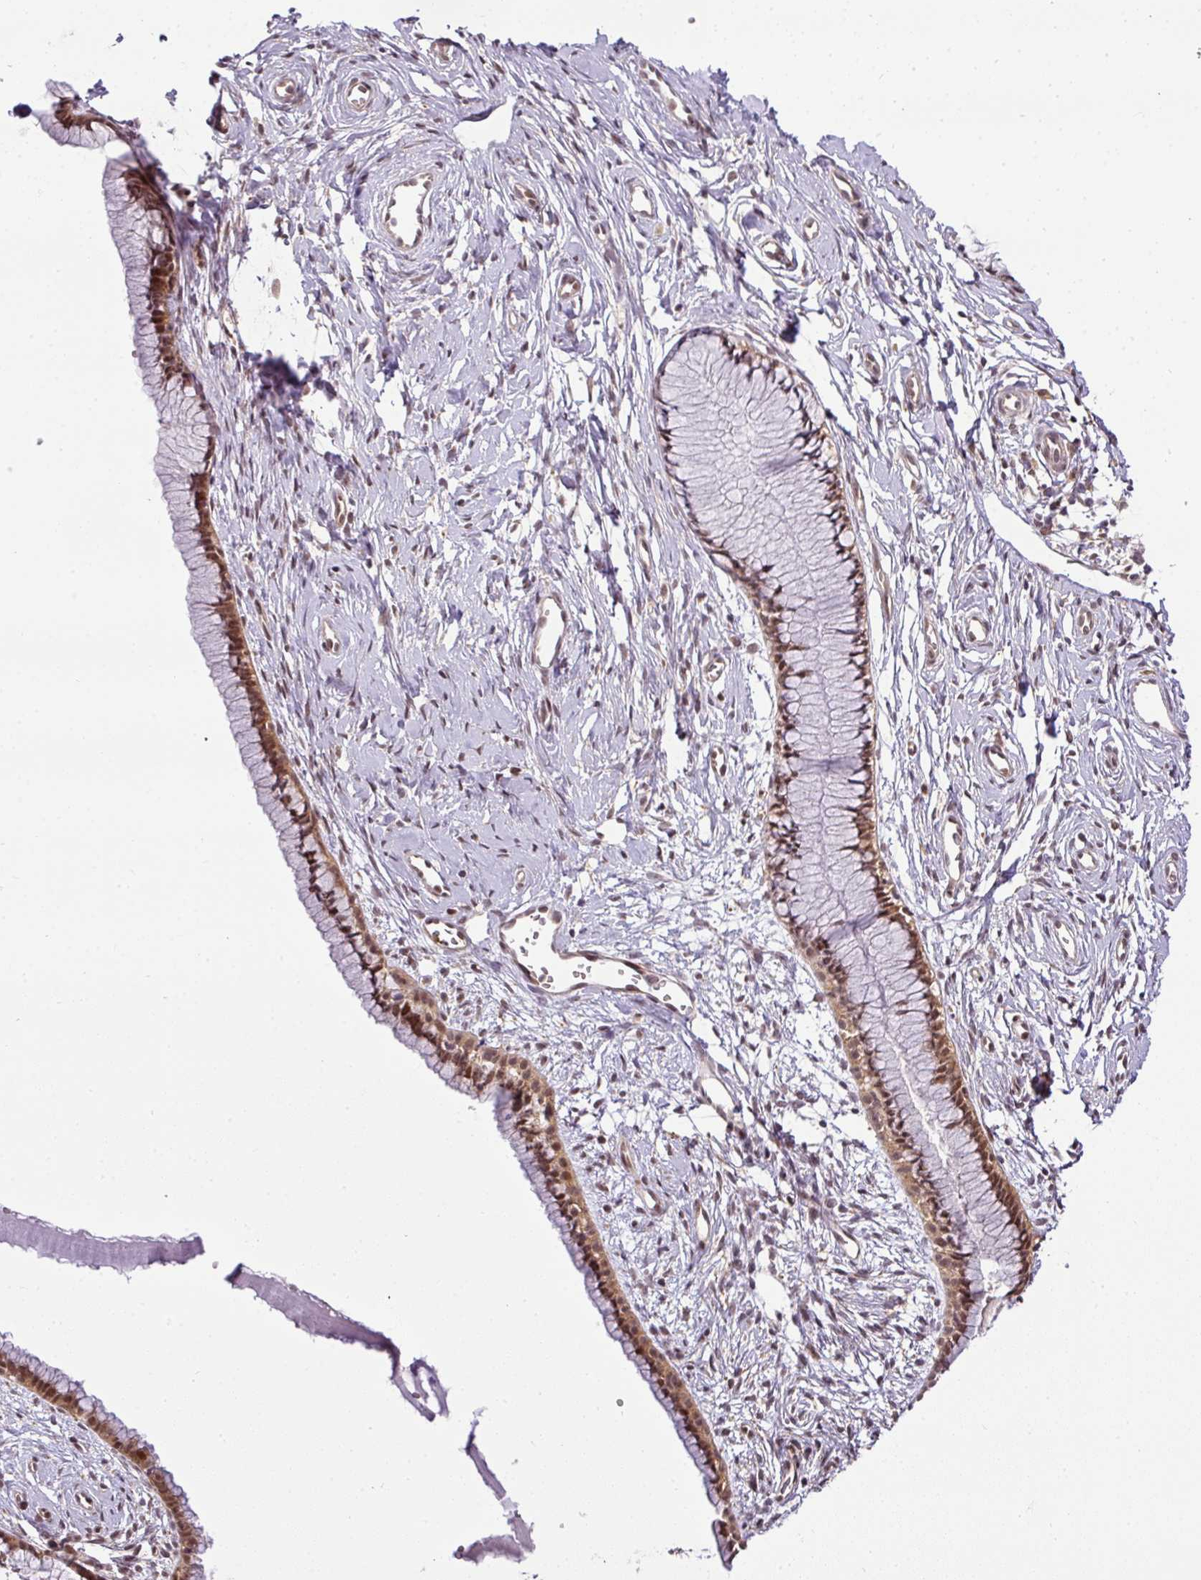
{"staining": {"intensity": "strong", "quantity": ">75%", "location": "nuclear"}, "tissue": "cervix", "cell_type": "Glandular cells", "image_type": "normal", "snomed": [{"axis": "morphology", "description": "Normal tissue, NOS"}, {"axis": "topography", "description": "Cervix"}], "caption": "Glandular cells exhibit high levels of strong nuclear positivity in approximately >75% of cells in benign cervix. The protein is shown in brown color, while the nuclei are stained blue.", "gene": "C1orf226", "patient": {"sex": "female", "age": 40}}